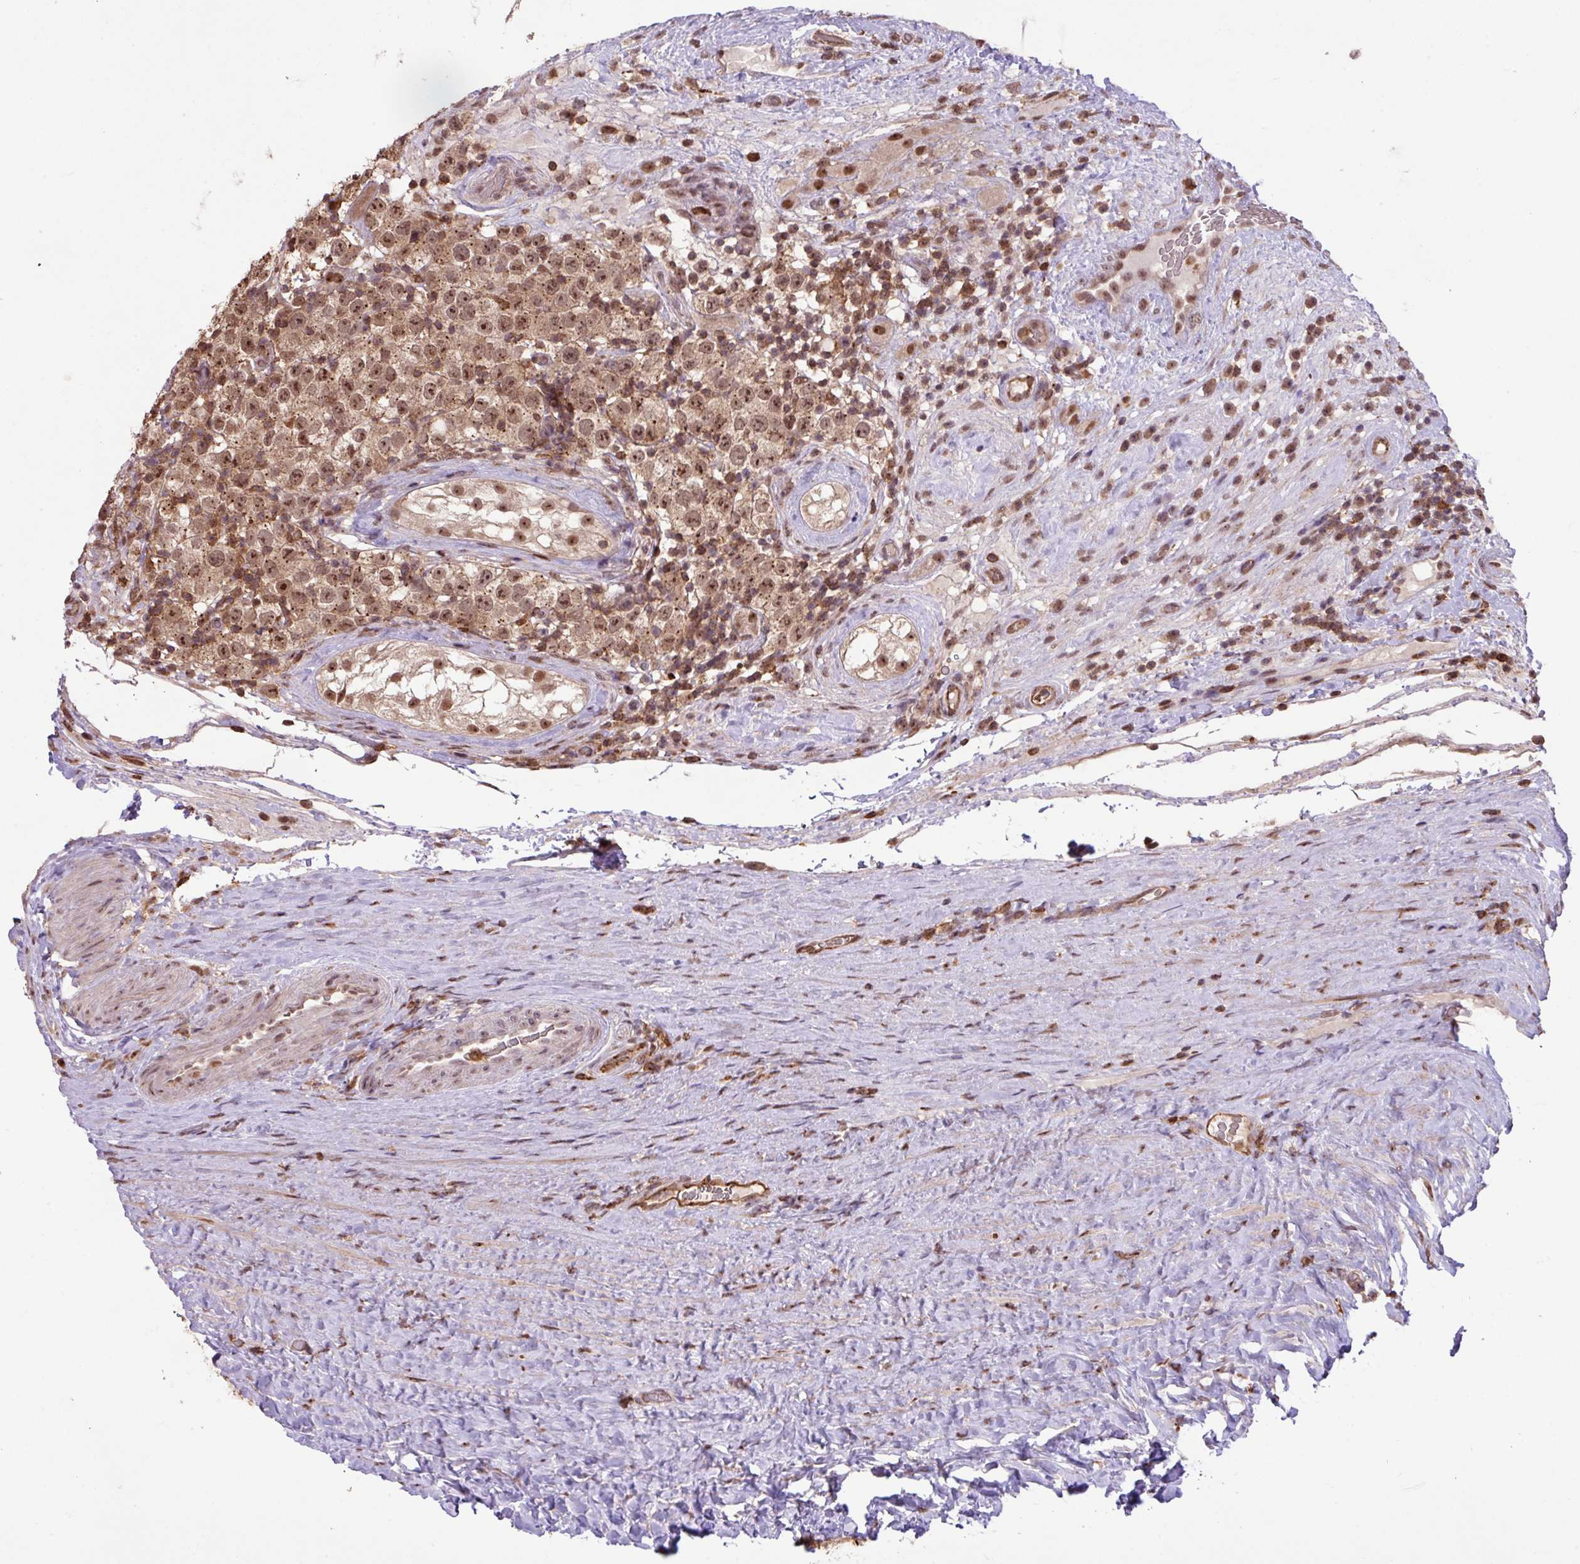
{"staining": {"intensity": "moderate", "quantity": ">75%", "location": "nuclear"}, "tissue": "testis cancer", "cell_type": "Tumor cells", "image_type": "cancer", "snomed": [{"axis": "morphology", "description": "Seminoma, NOS"}, {"axis": "morphology", "description": "Carcinoma, Embryonal, NOS"}, {"axis": "topography", "description": "Testis"}], "caption": "Immunohistochemistry micrograph of human testis cancer (embryonal carcinoma) stained for a protein (brown), which displays medium levels of moderate nuclear expression in about >75% of tumor cells.", "gene": "GON7", "patient": {"sex": "male", "age": 41}}